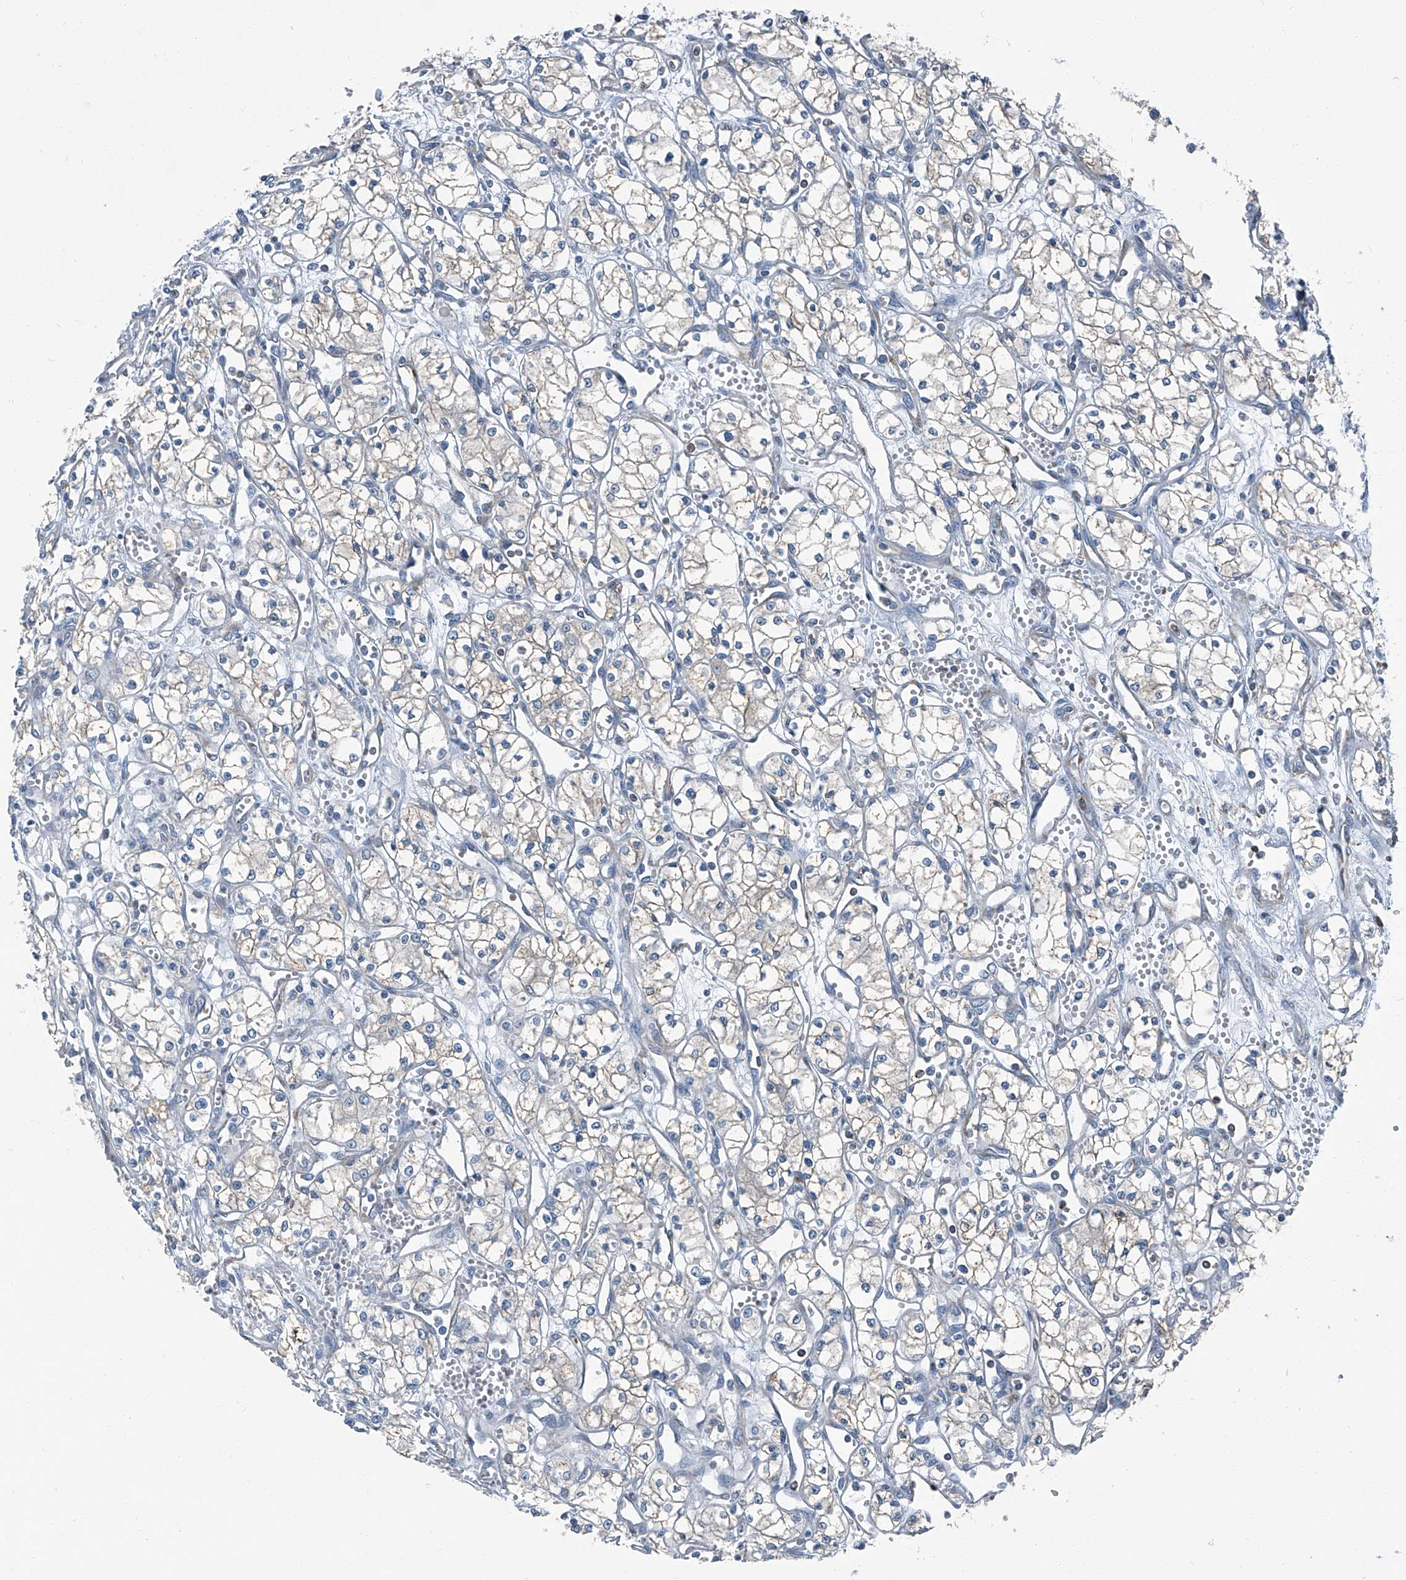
{"staining": {"intensity": "negative", "quantity": "none", "location": "none"}, "tissue": "renal cancer", "cell_type": "Tumor cells", "image_type": "cancer", "snomed": [{"axis": "morphology", "description": "Adenocarcinoma, NOS"}, {"axis": "topography", "description": "Kidney"}], "caption": "High magnification brightfield microscopy of renal adenocarcinoma stained with DAB (3,3'-diaminobenzidine) (brown) and counterstained with hematoxylin (blue): tumor cells show no significant positivity.", "gene": "SEPTIN7", "patient": {"sex": "male", "age": 59}}